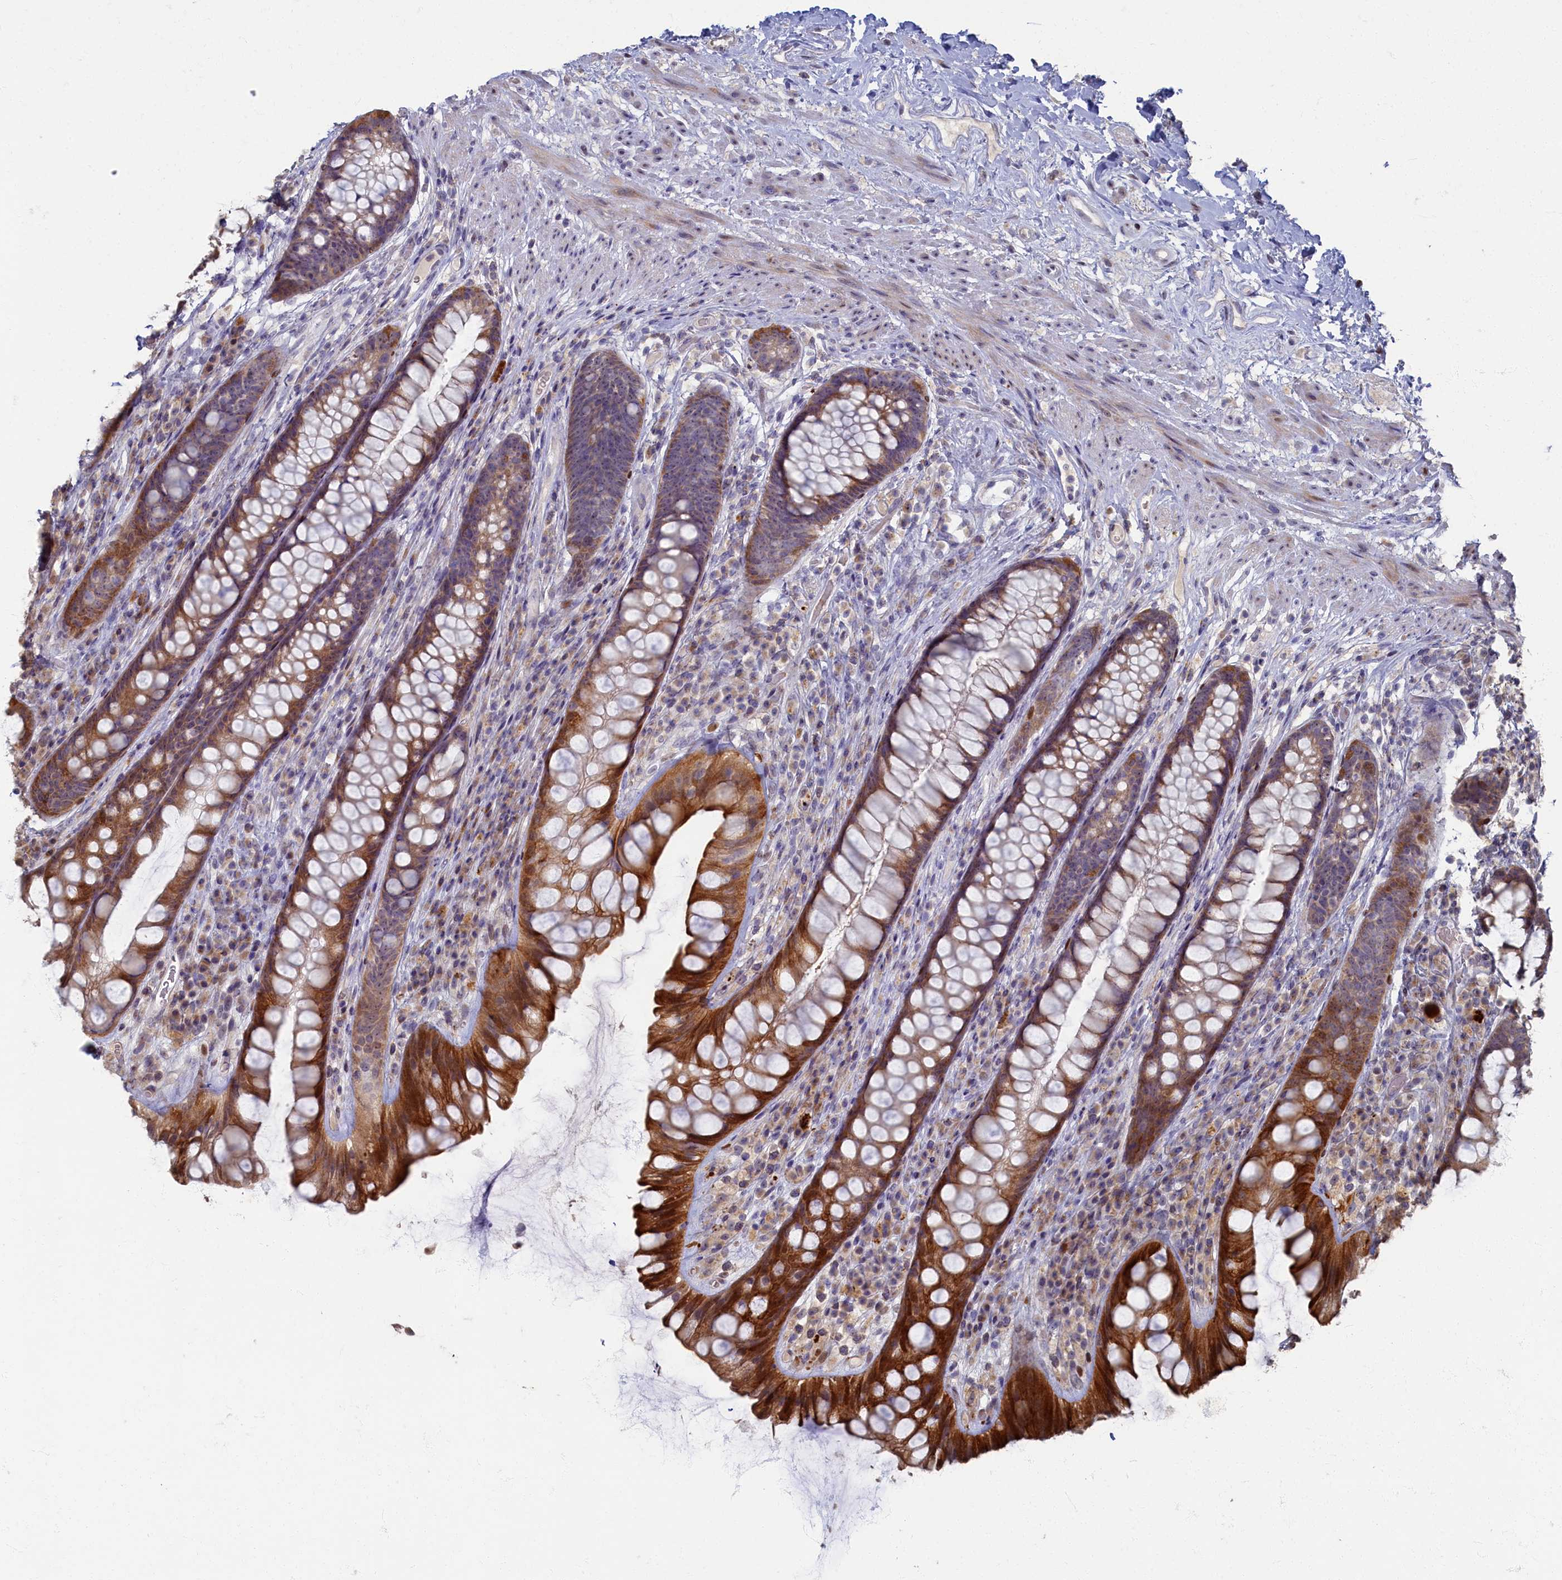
{"staining": {"intensity": "moderate", "quantity": ">75%", "location": "cytoplasmic/membranous,nuclear"}, "tissue": "rectum", "cell_type": "Glandular cells", "image_type": "normal", "snomed": [{"axis": "morphology", "description": "Normal tissue, NOS"}, {"axis": "topography", "description": "Rectum"}], "caption": "A histopathology image showing moderate cytoplasmic/membranous,nuclear staining in about >75% of glandular cells in normal rectum, as visualized by brown immunohistochemical staining.", "gene": "HUNK", "patient": {"sex": "male", "age": 74}}